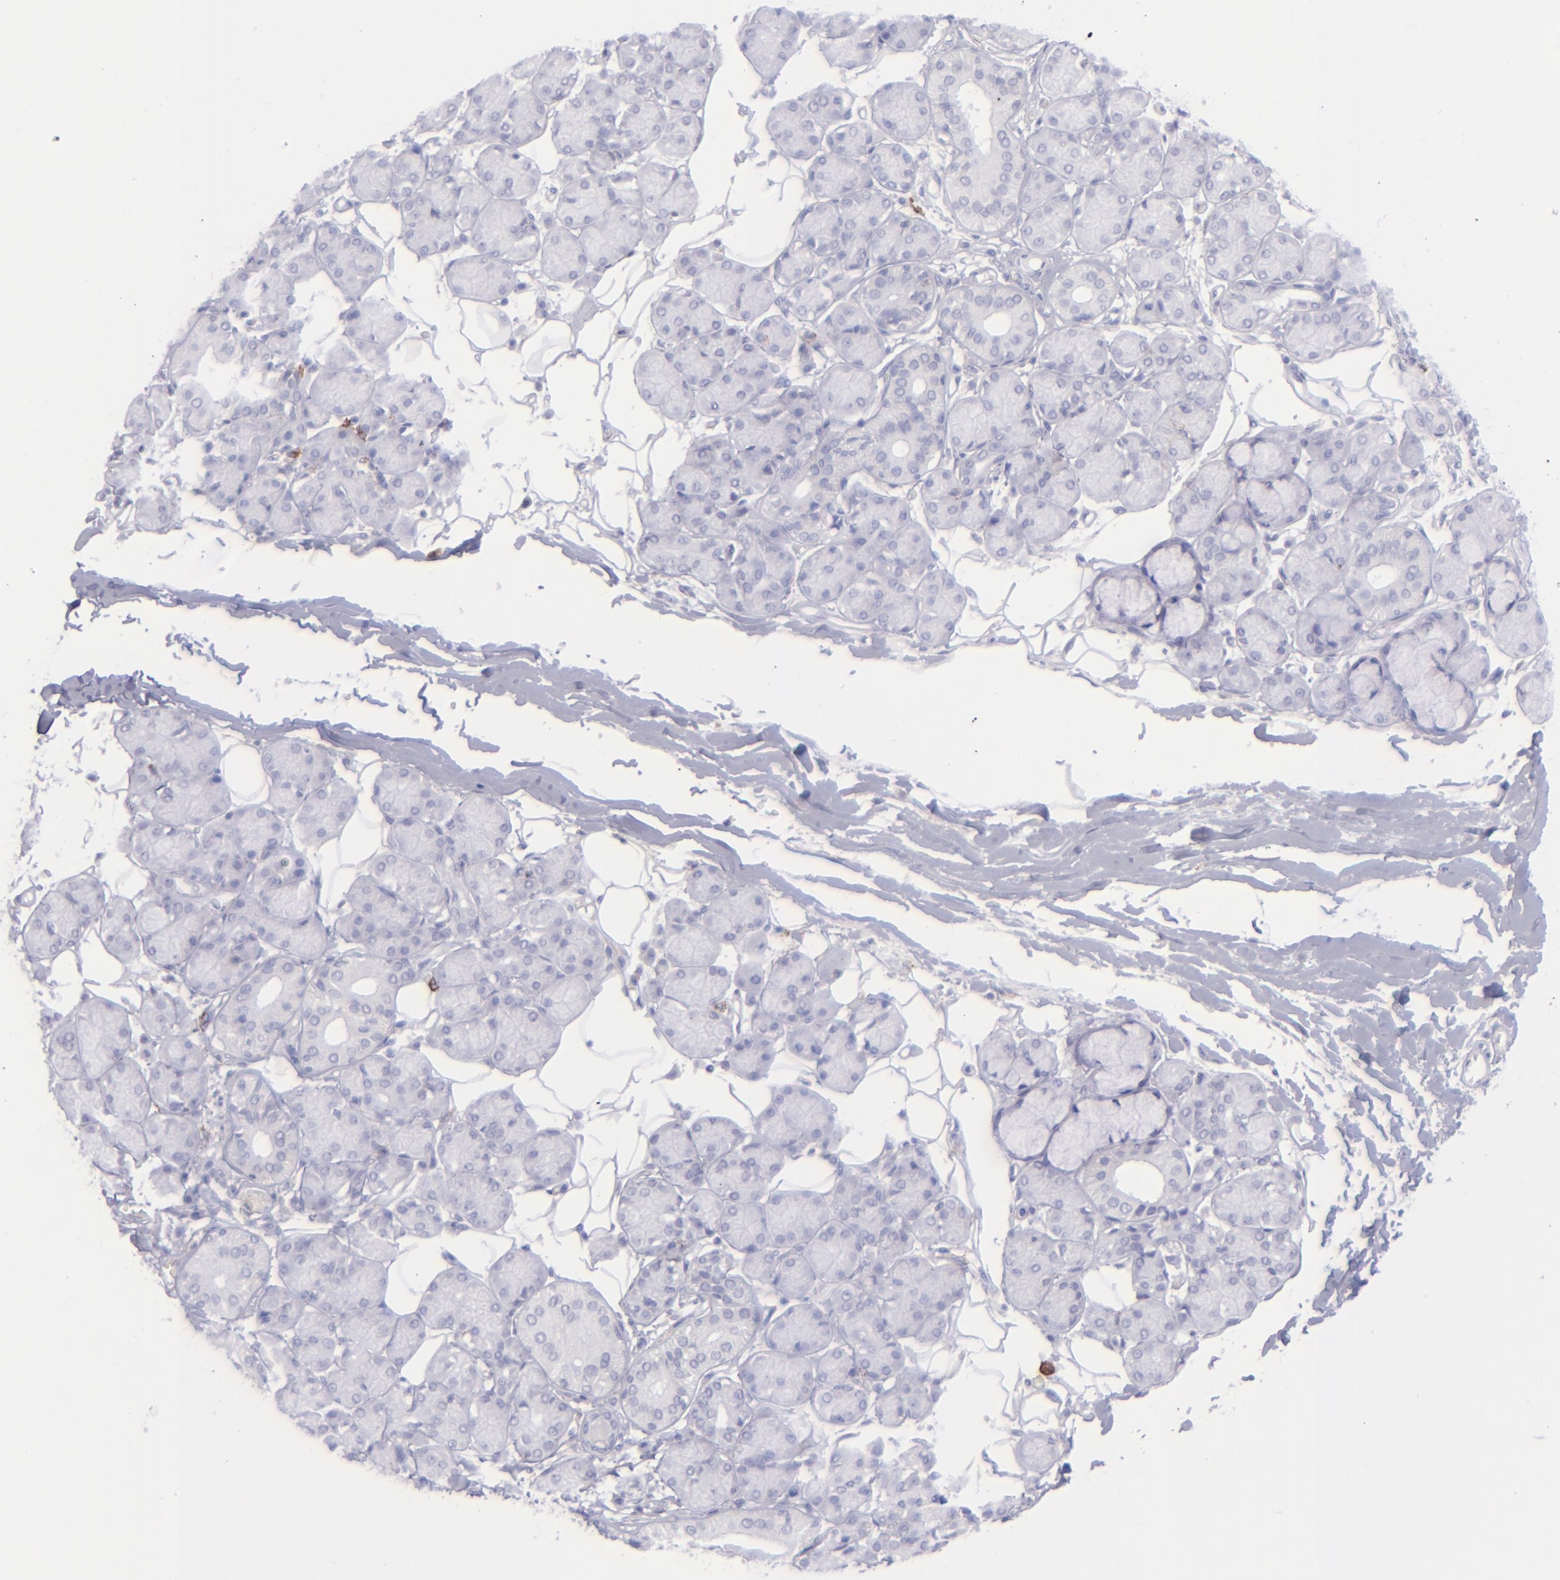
{"staining": {"intensity": "negative", "quantity": "none", "location": "none"}, "tissue": "salivary gland", "cell_type": "Glandular cells", "image_type": "normal", "snomed": [{"axis": "morphology", "description": "Normal tissue, NOS"}, {"axis": "topography", "description": "Salivary gland"}], "caption": "Immunohistochemistry micrograph of benign human salivary gland stained for a protein (brown), which exhibits no staining in glandular cells. (Immunohistochemistry (ihc), brightfield microscopy, high magnification).", "gene": "SELPLG", "patient": {"sex": "male", "age": 54}}